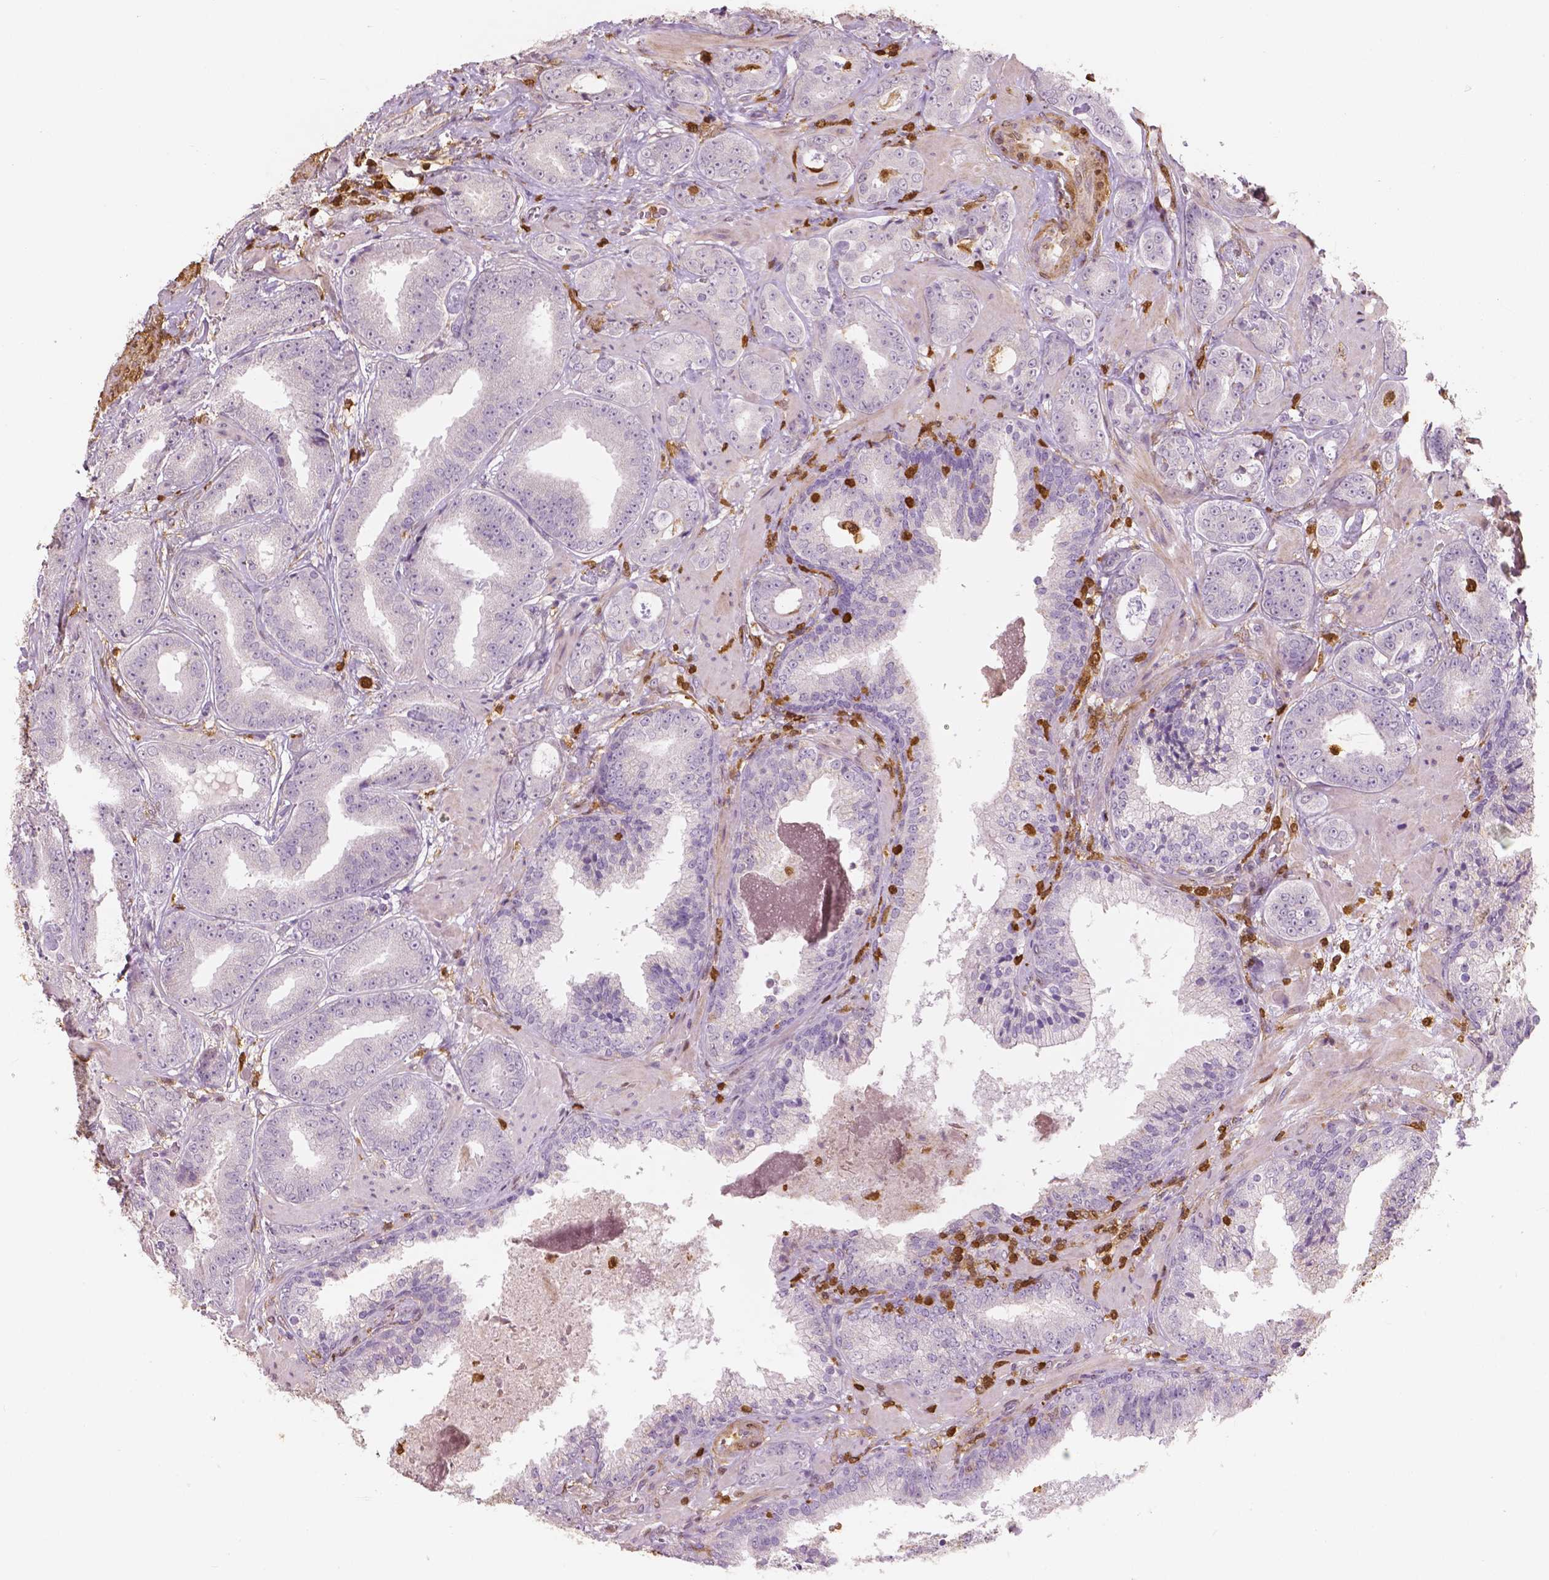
{"staining": {"intensity": "negative", "quantity": "none", "location": "none"}, "tissue": "prostate cancer", "cell_type": "Tumor cells", "image_type": "cancer", "snomed": [{"axis": "morphology", "description": "Adenocarcinoma, Low grade"}, {"axis": "topography", "description": "Prostate"}], "caption": "IHC of human prostate cancer displays no expression in tumor cells.", "gene": "S100A4", "patient": {"sex": "male", "age": 60}}